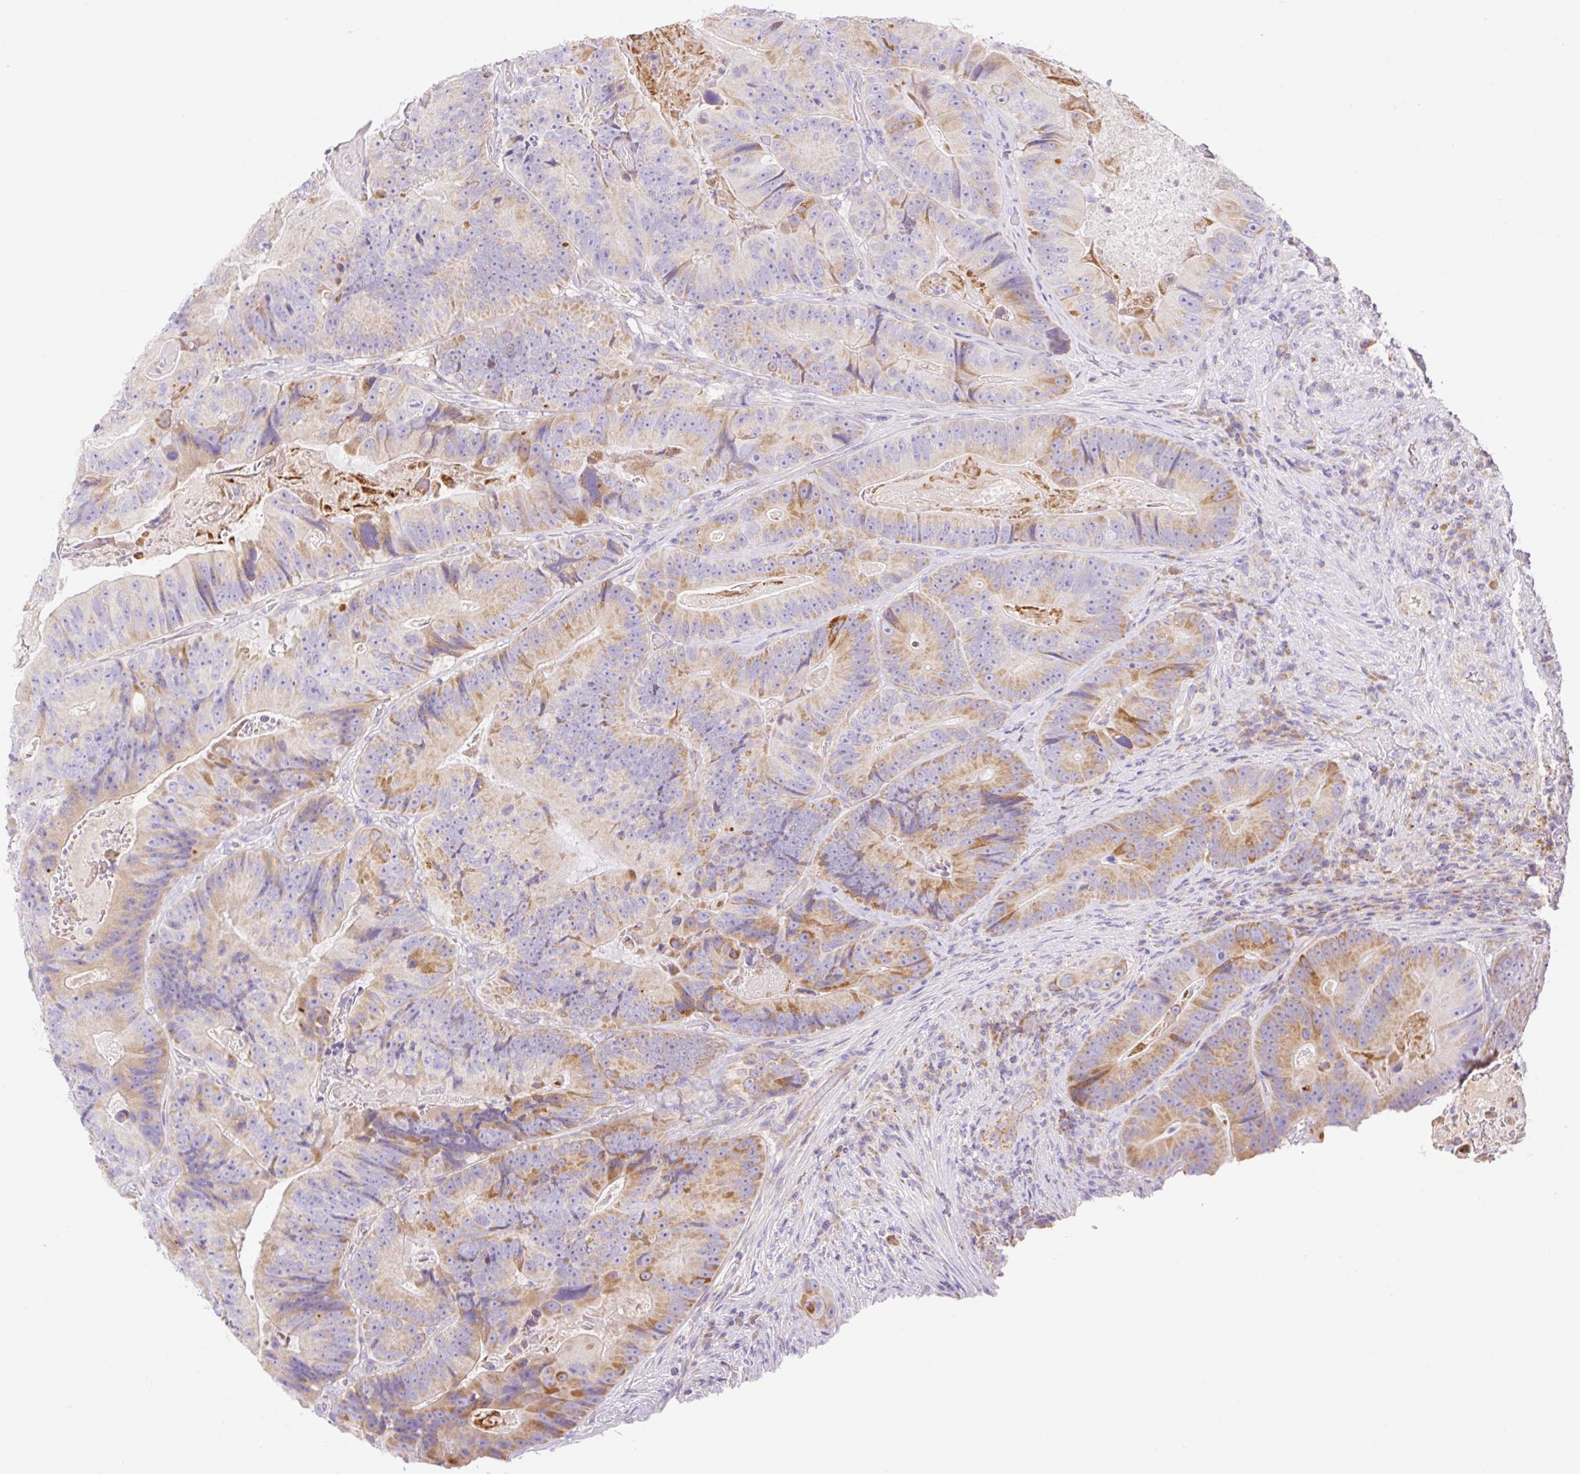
{"staining": {"intensity": "moderate", "quantity": "25%-75%", "location": "cytoplasmic/membranous"}, "tissue": "colorectal cancer", "cell_type": "Tumor cells", "image_type": "cancer", "snomed": [{"axis": "morphology", "description": "Adenocarcinoma, NOS"}, {"axis": "topography", "description": "Colon"}], "caption": "IHC histopathology image of human colorectal adenocarcinoma stained for a protein (brown), which displays medium levels of moderate cytoplasmic/membranous staining in approximately 25%-75% of tumor cells.", "gene": "ETNK2", "patient": {"sex": "female", "age": 86}}